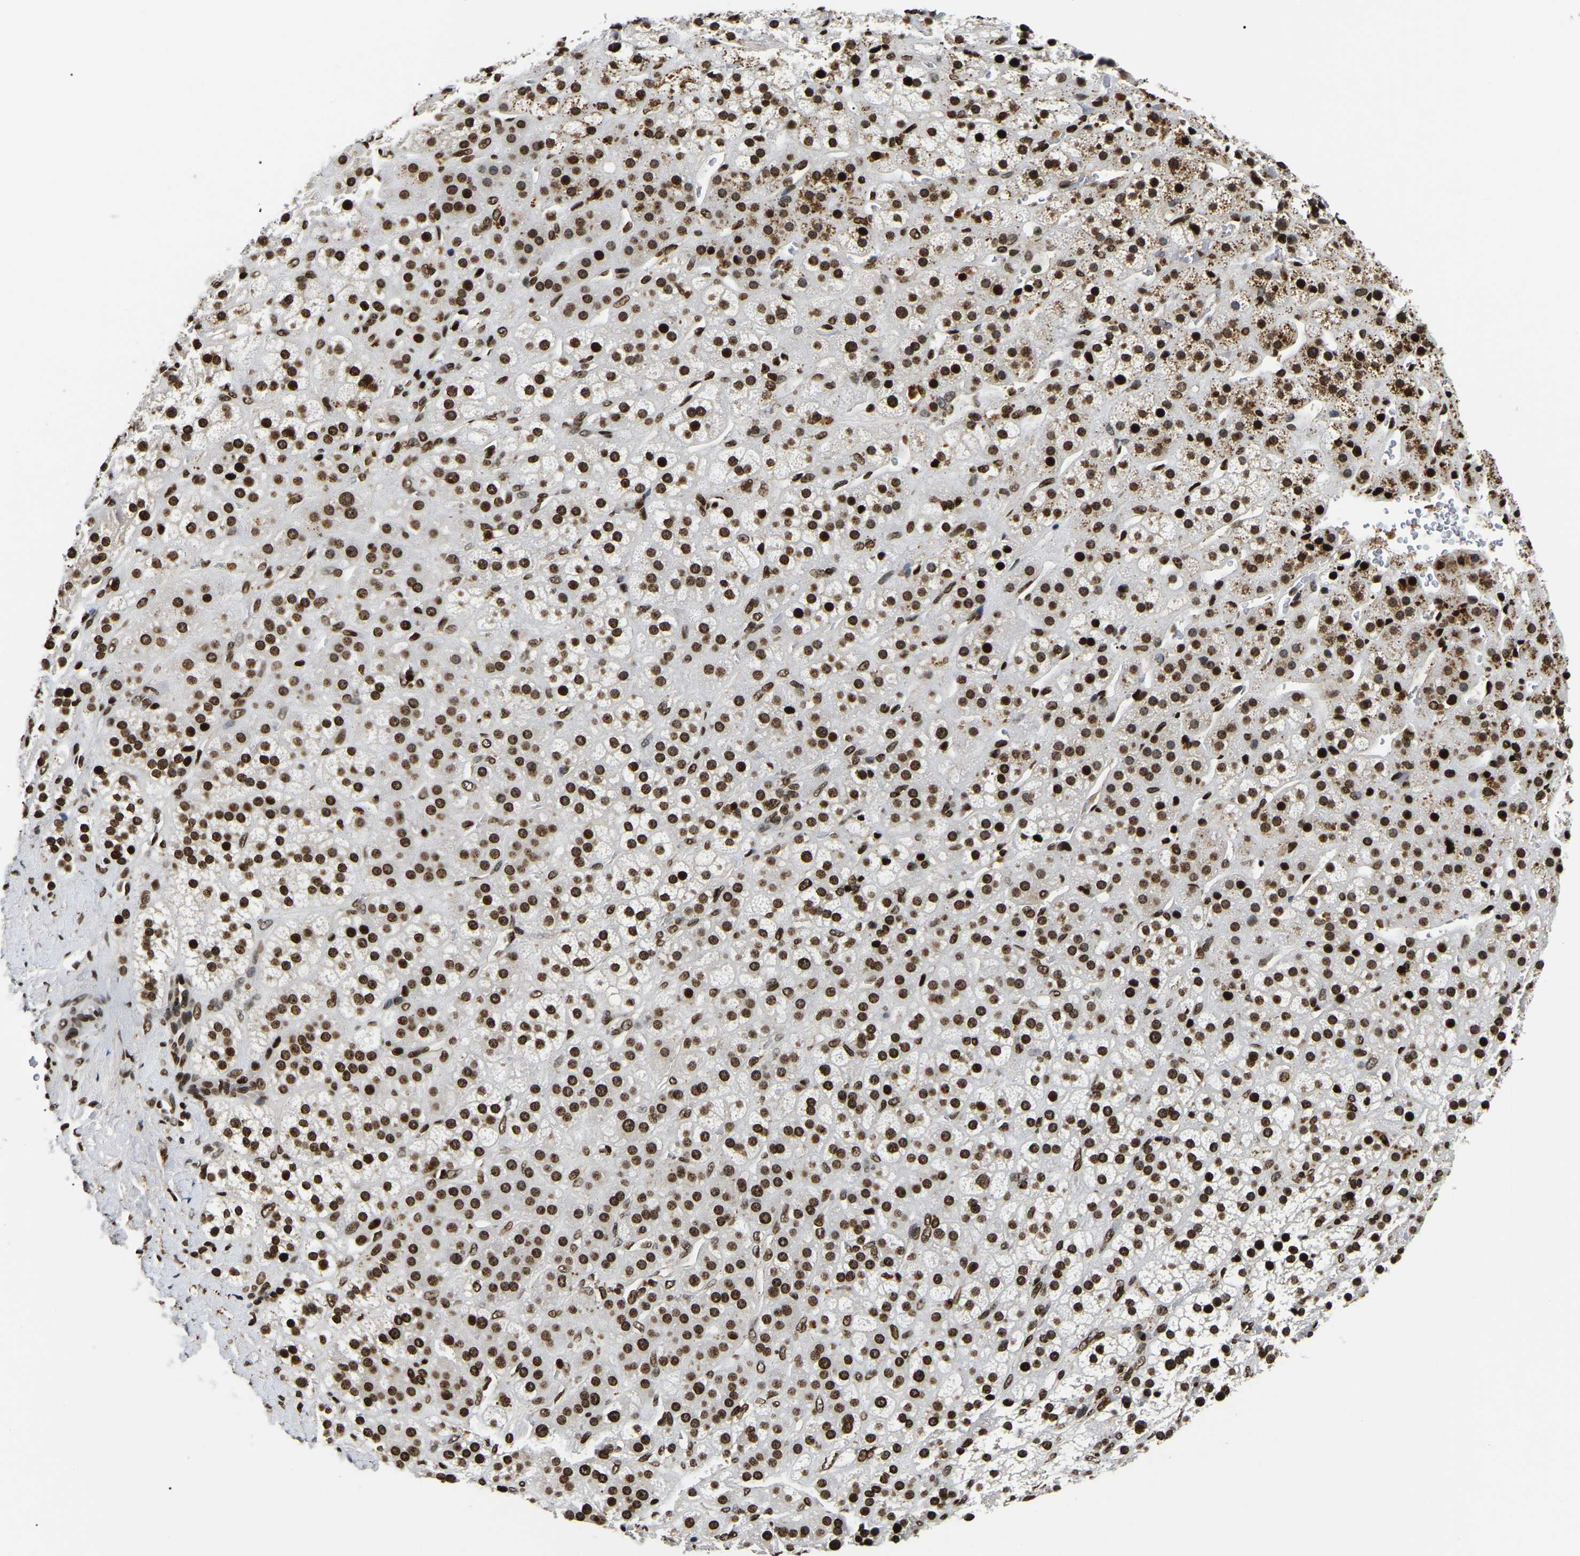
{"staining": {"intensity": "strong", "quantity": ">75%", "location": "nuclear"}, "tissue": "adrenal gland", "cell_type": "Glandular cells", "image_type": "normal", "snomed": [{"axis": "morphology", "description": "Normal tissue, NOS"}, {"axis": "topography", "description": "Adrenal gland"}], "caption": "Adrenal gland stained with DAB (3,3'-diaminobenzidine) immunohistochemistry exhibits high levels of strong nuclear expression in approximately >75% of glandular cells. Nuclei are stained in blue.", "gene": "LRRC61", "patient": {"sex": "male", "age": 56}}